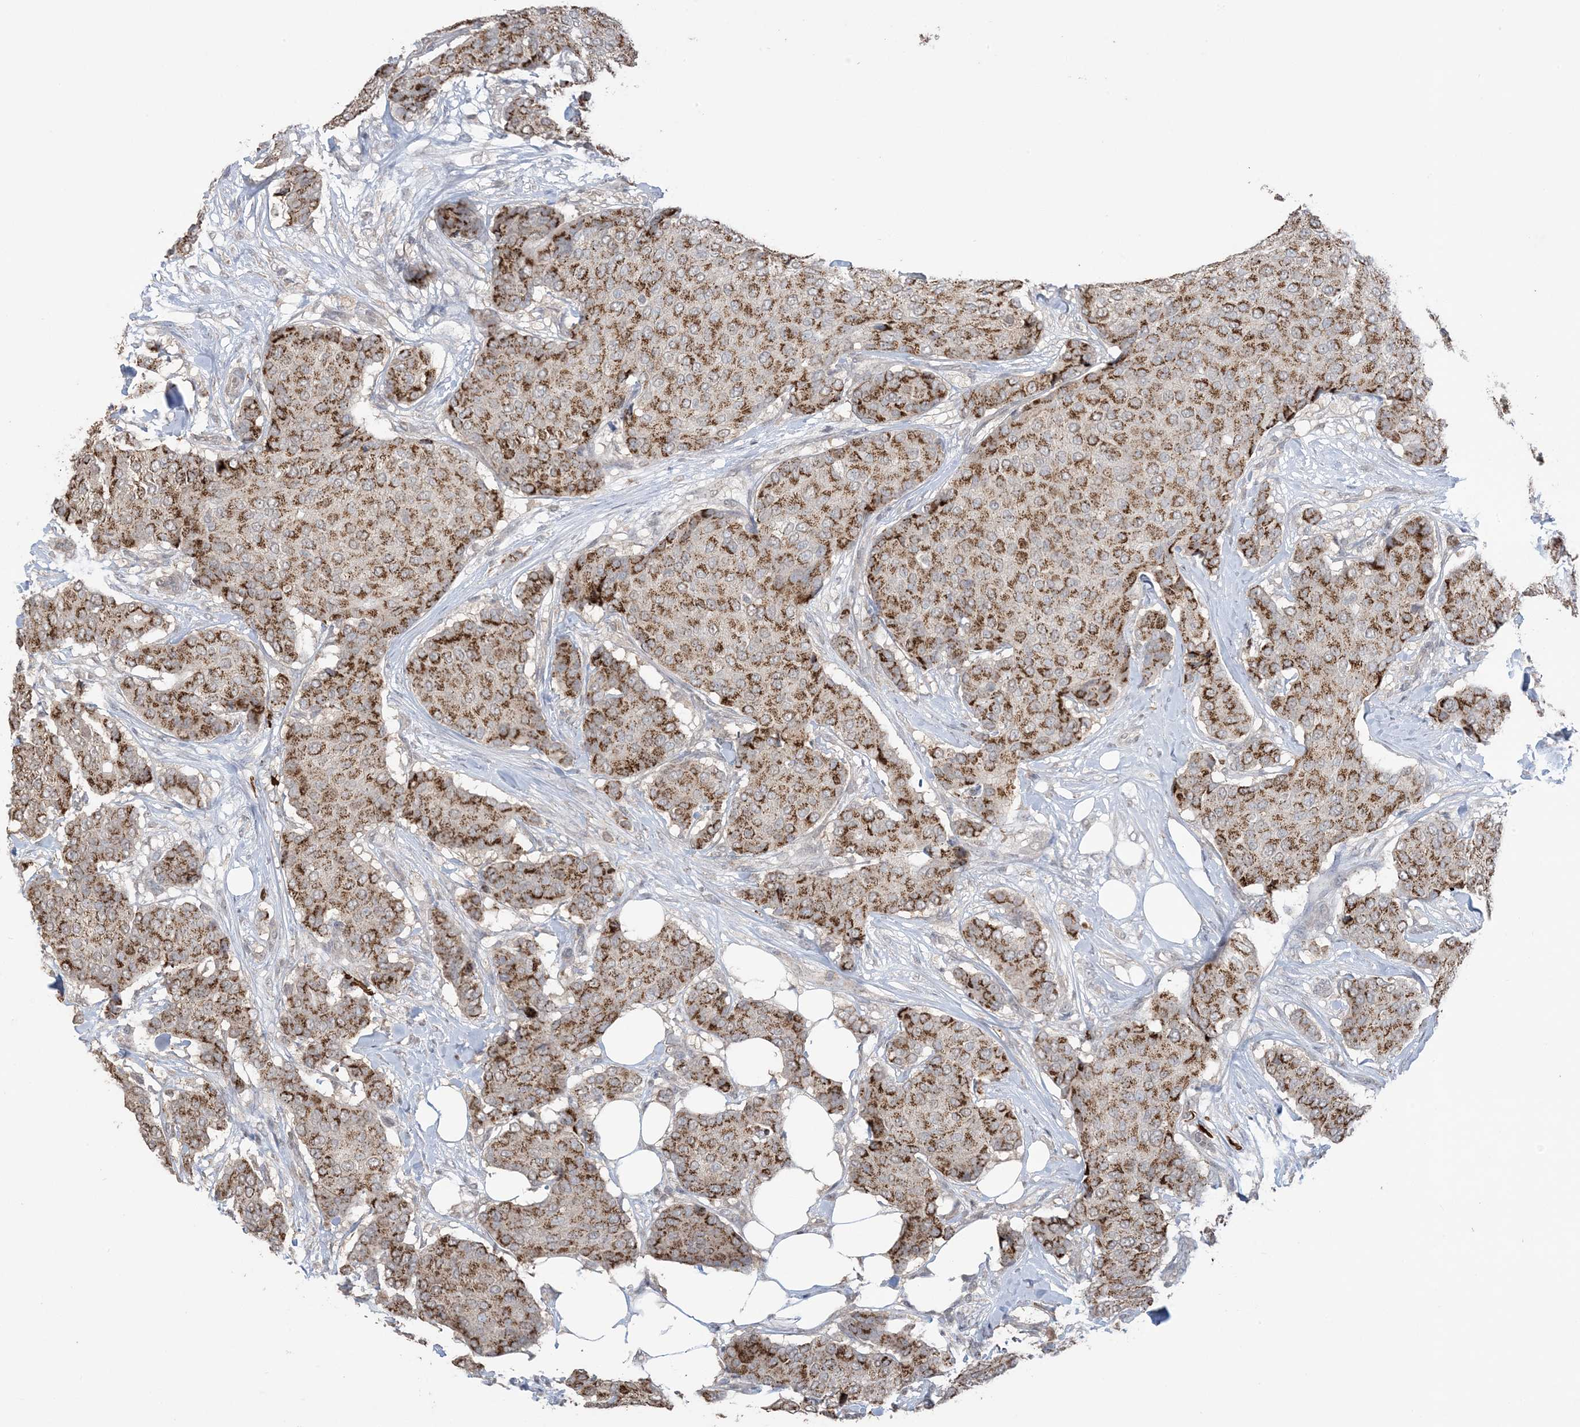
{"staining": {"intensity": "strong", "quantity": ">75%", "location": "cytoplasmic/membranous"}, "tissue": "breast cancer", "cell_type": "Tumor cells", "image_type": "cancer", "snomed": [{"axis": "morphology", "description": "Duct carcinoma"}, {"axis": "topography", "description": "Breast"}], "caption": "Strong cytoplasmic/membranous positivity for a protein is present in about >75% of tumor cells of breast invasive ductal carcinoma using IHC.", "gene": "XRN1", "patient": {"sex": "female", "age": 75}}